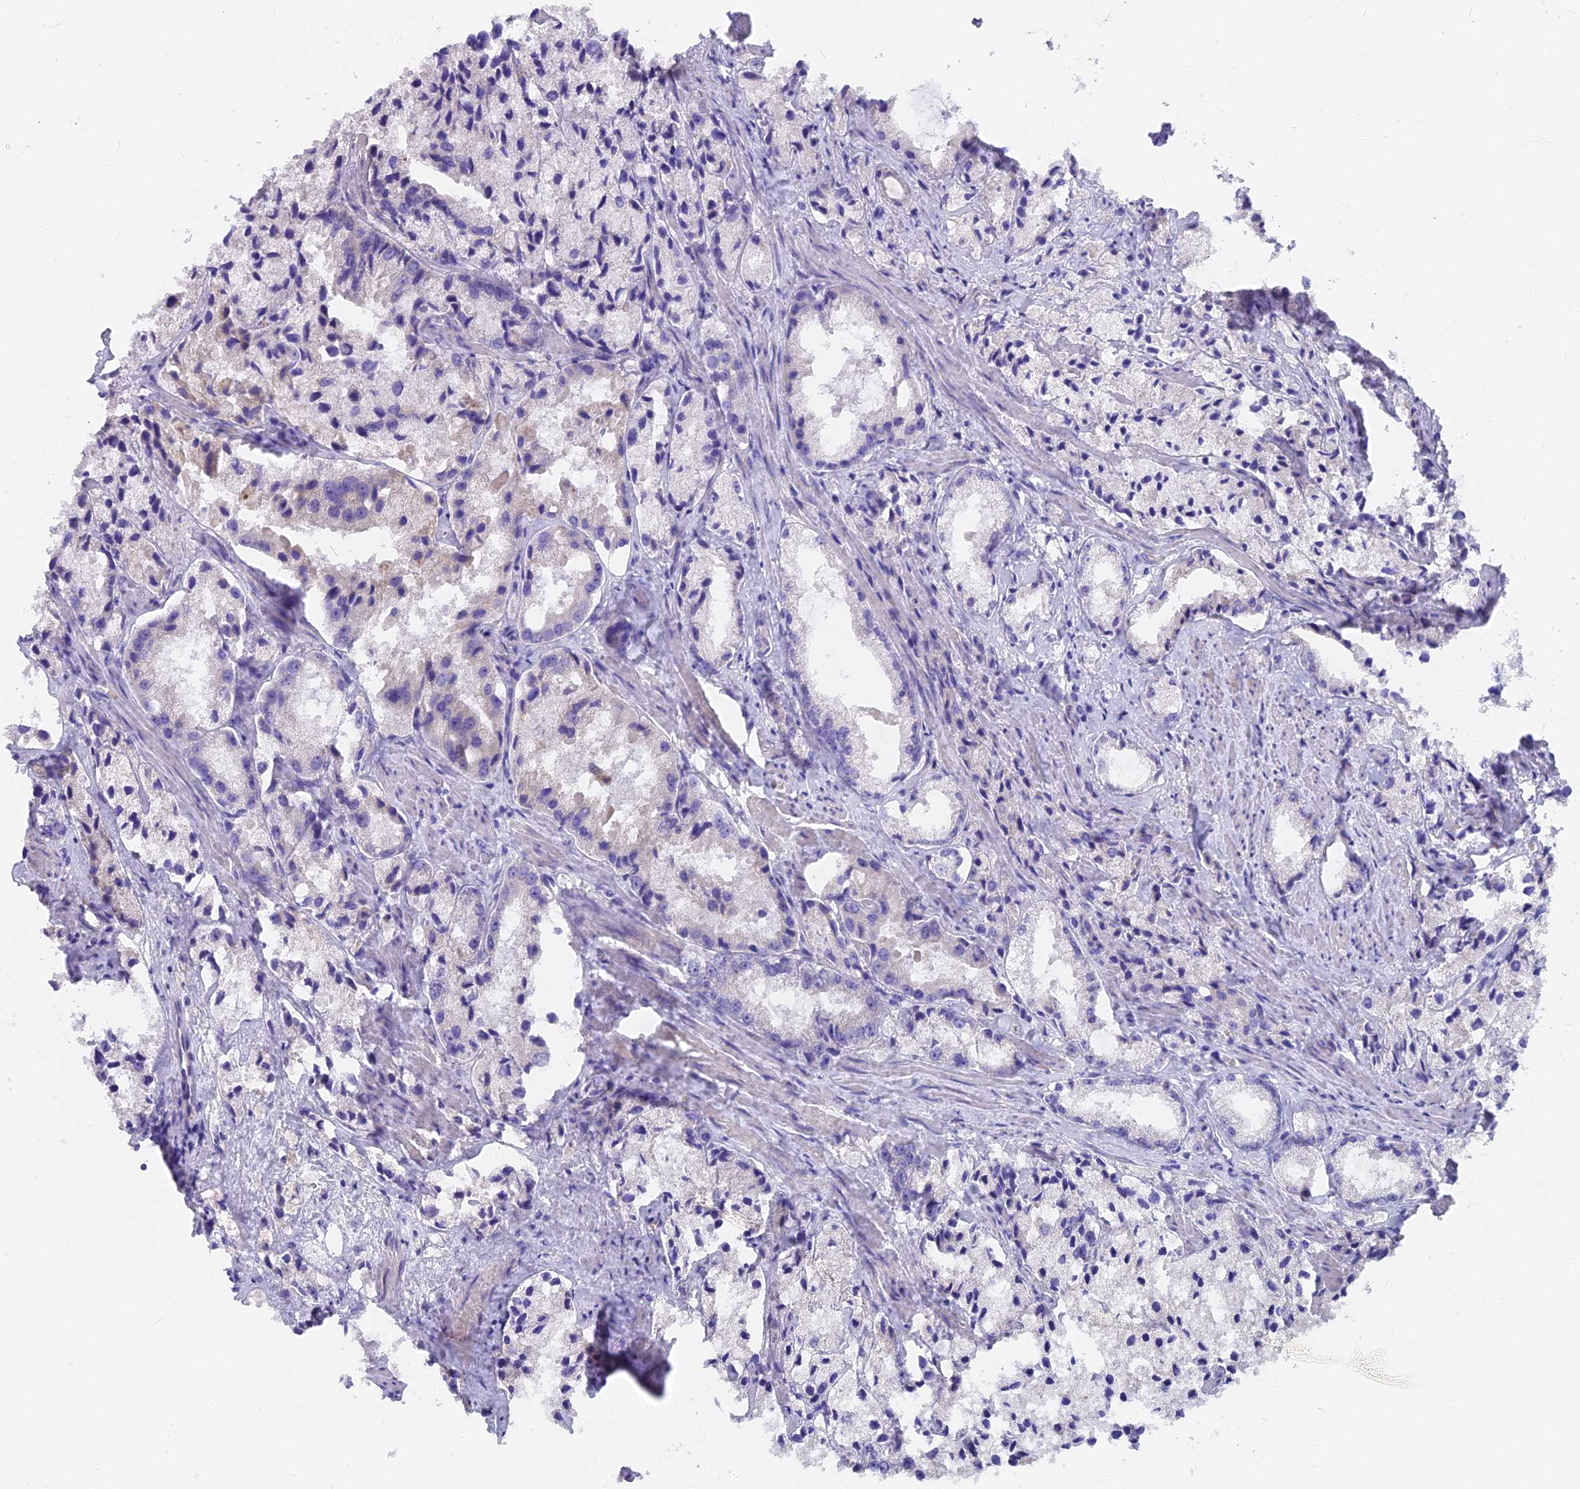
{"staining": {"intensity": "negative", "quantity": "none", "location": "none"}, "tissue": "prostate cancer", "cell_type": "Tumor cells", "image_type": "cancer", "snomed": [{"axis": "morphology", "description": "Adenocarcinoma, High grade"}, {"axis": "topography", "description": "Prostate"}], "caption": "Tumor cells show no significant protein expression in prostate adenocarcinoma (high-grade).", "gene": "FAM168B", "patient": {"sex": "male", "age": 66}}